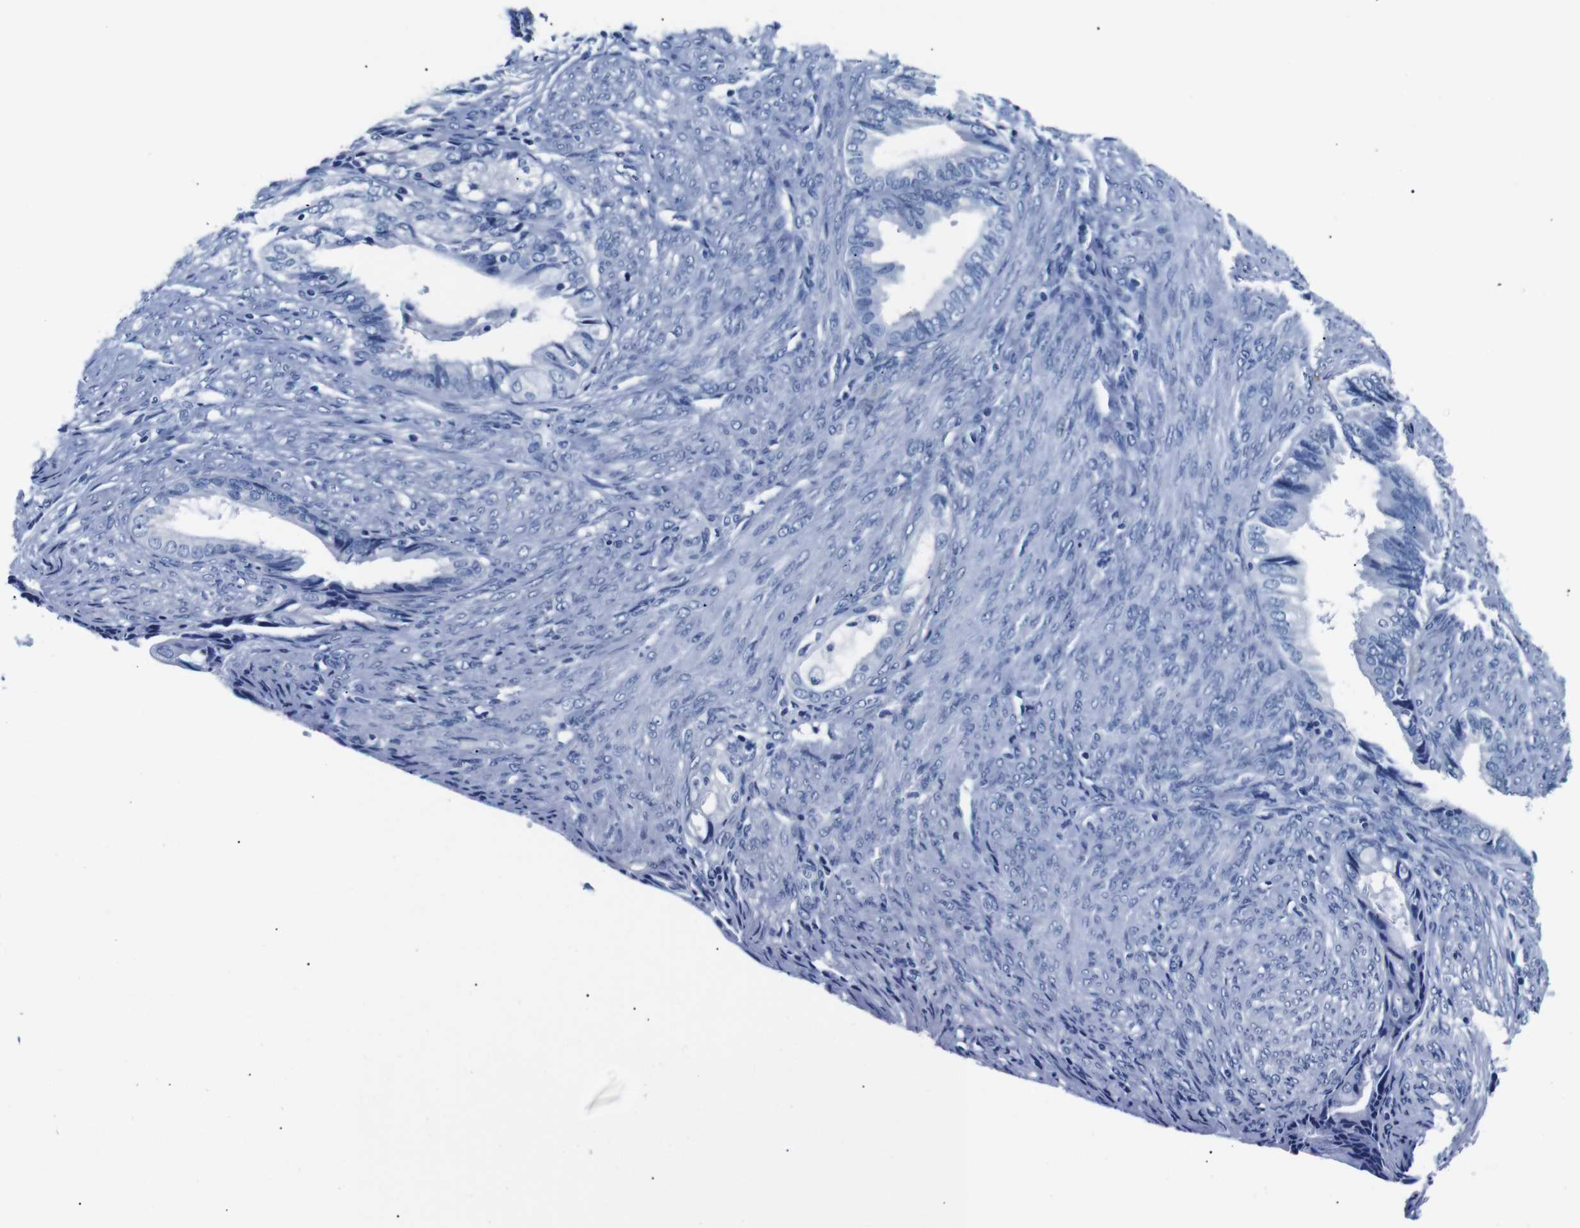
{"staining": {"intensity": "negative", "quantity": "none", "location": "none"}, "tissue": "endometrial cancer", "cell_type": "Tumor cells", "image_type": "cancer", "snomed": [{"axis": "morphology", "description": "Adenocarcinoma, NOS"}, {"axis": "topography", "description": "Endometrium"}], "caption": "This is a micrograph of IHC staining of adenocarcinoma (endometrial), which shows no staining in tumor cells. (DAB (3,3'-diaminobenzidine) IHC visualized using brightfield microscopy, high magnification).", "gene": "GAP43", "patient": {"sex": "female", "age": 86}}